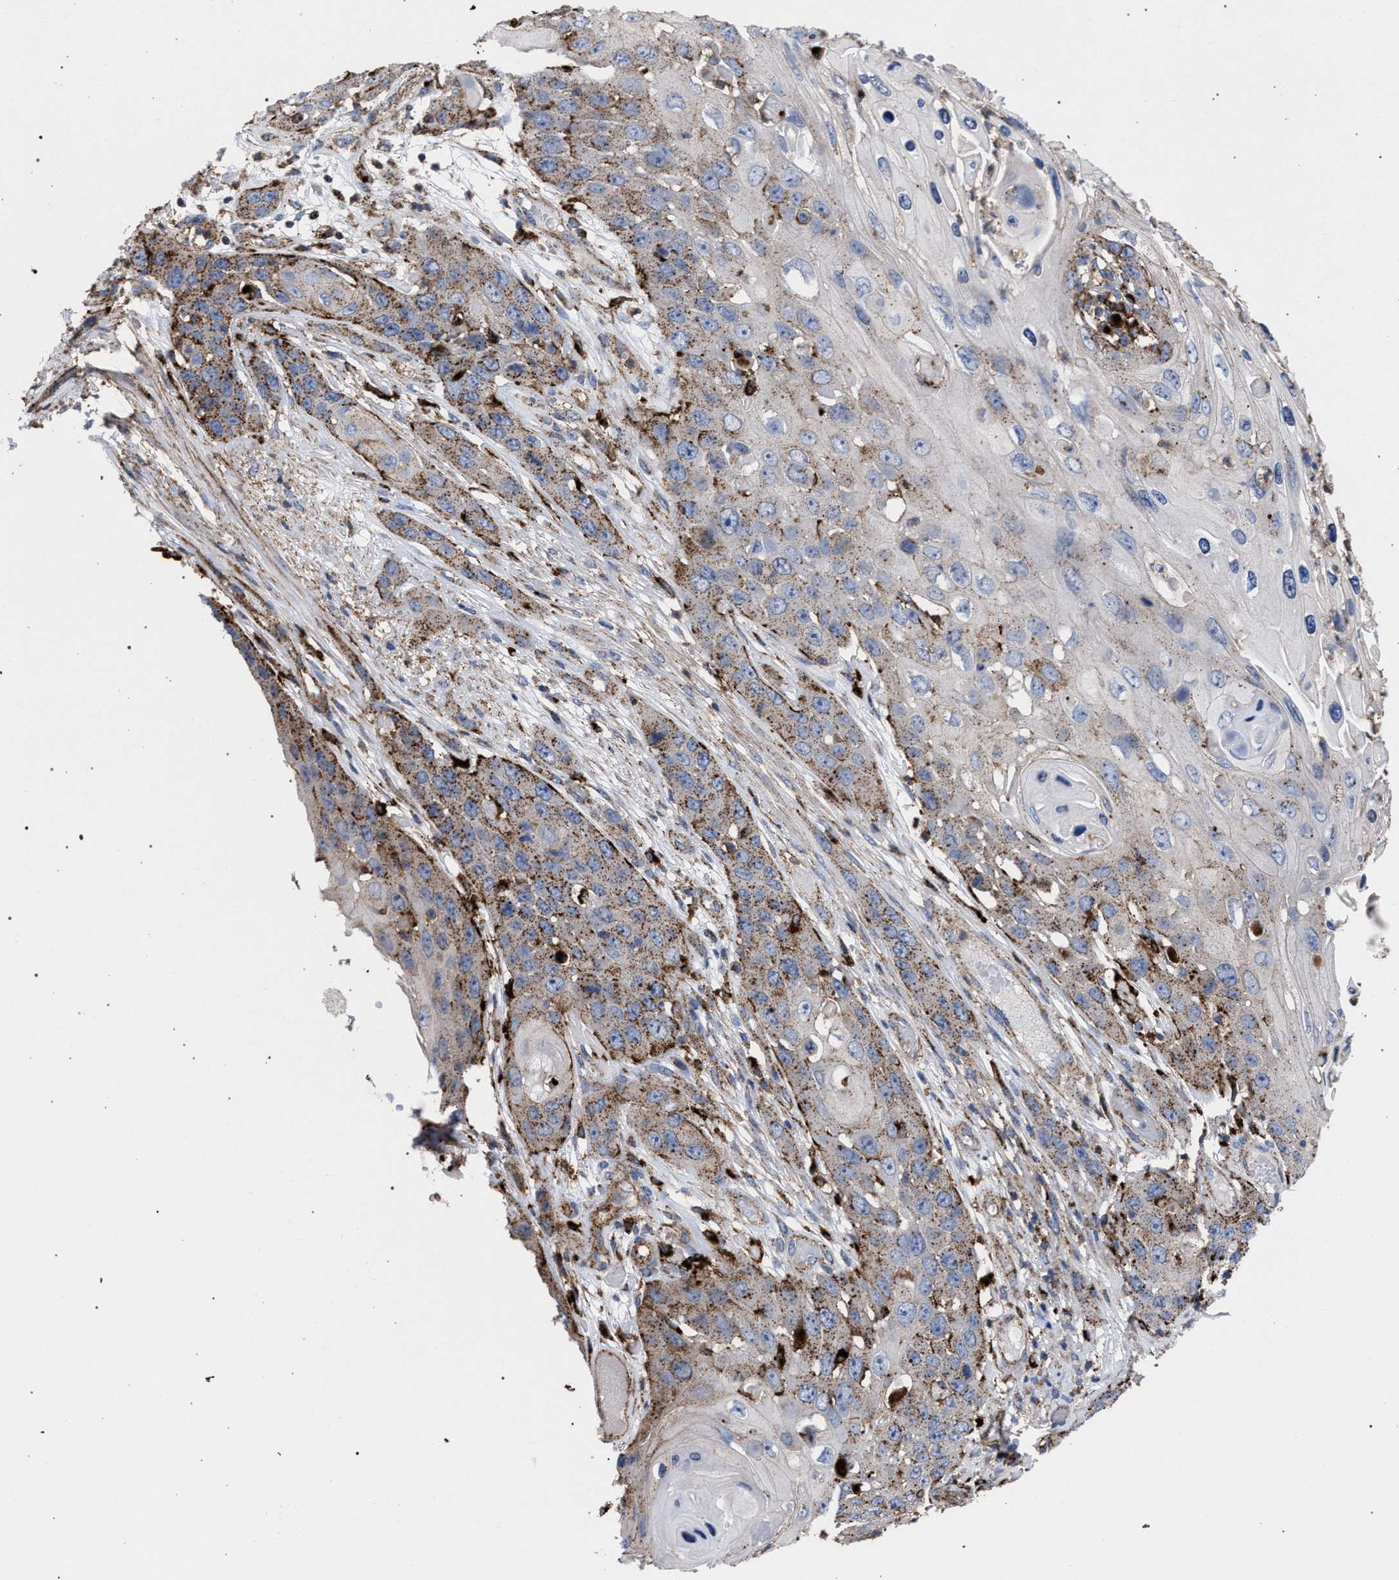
{"staining": {"intensity": "moderate", "quantity": ">75%", "location": "cytoplasmic/membranous"}, "tissue": "skin cancer", "cell_type": "Tumor cells", "image_type": "cancer", "snomed": [{"axis": "morphology", "description": "Squamous cell carcinoma, NOS"}, {"axis": "topography", "description": "Skin"}], "caption": "Immunohistochemical staining of human skin squamous cell carcinoma demonstrates medium levels of moderate cytoplasmic/membranous expression in about >75% of tumor cells.", "gene": "PPT1", "patient": {"sex": "male", "age": 55}}